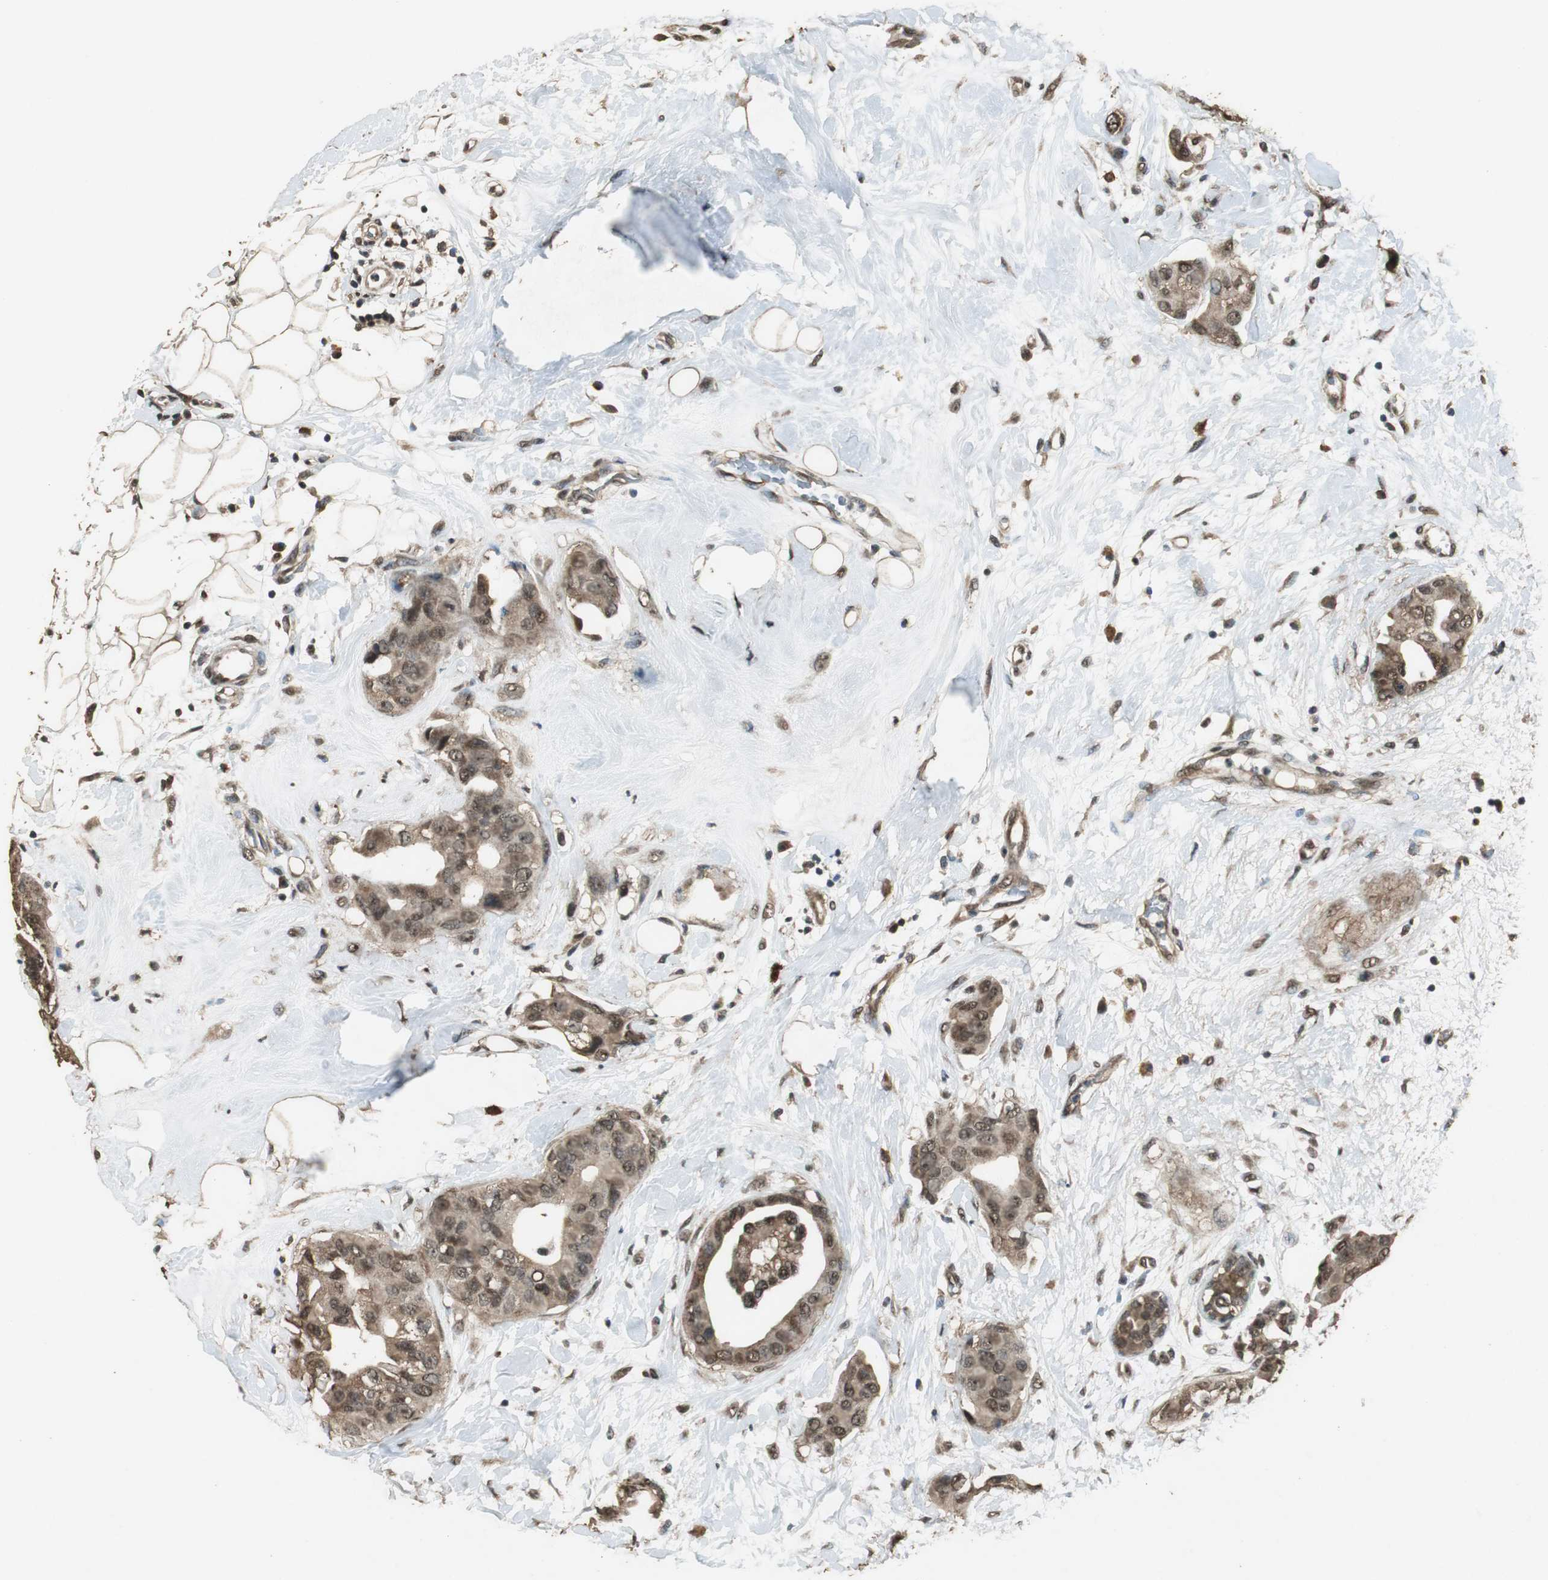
{"staining": {"intensity": "strong", "quantity": ">75%", "location": "cytoplasmic/membranous,nuclear"}, "tissue": "breast cancer", "cell_type": "Tumor cells", "image_type": "cancer", "snomed": [{"axis": "morphology", "description": "Duct carcinoma"}, {"axis": "topography", "description": "Breast"}], "caption": "High-magnification brightfield microscopy of breast infiltrating ductal carcinoma stained with DAB (brown) and counterstained with hematoxylin (blue). tumor cells exhibit strong cytoplasmic/membranous and nuclear expression is seen in about>75% of cells.", "gene": "PPP1R13B", "patient": {"sex": "female", "age": 40}}